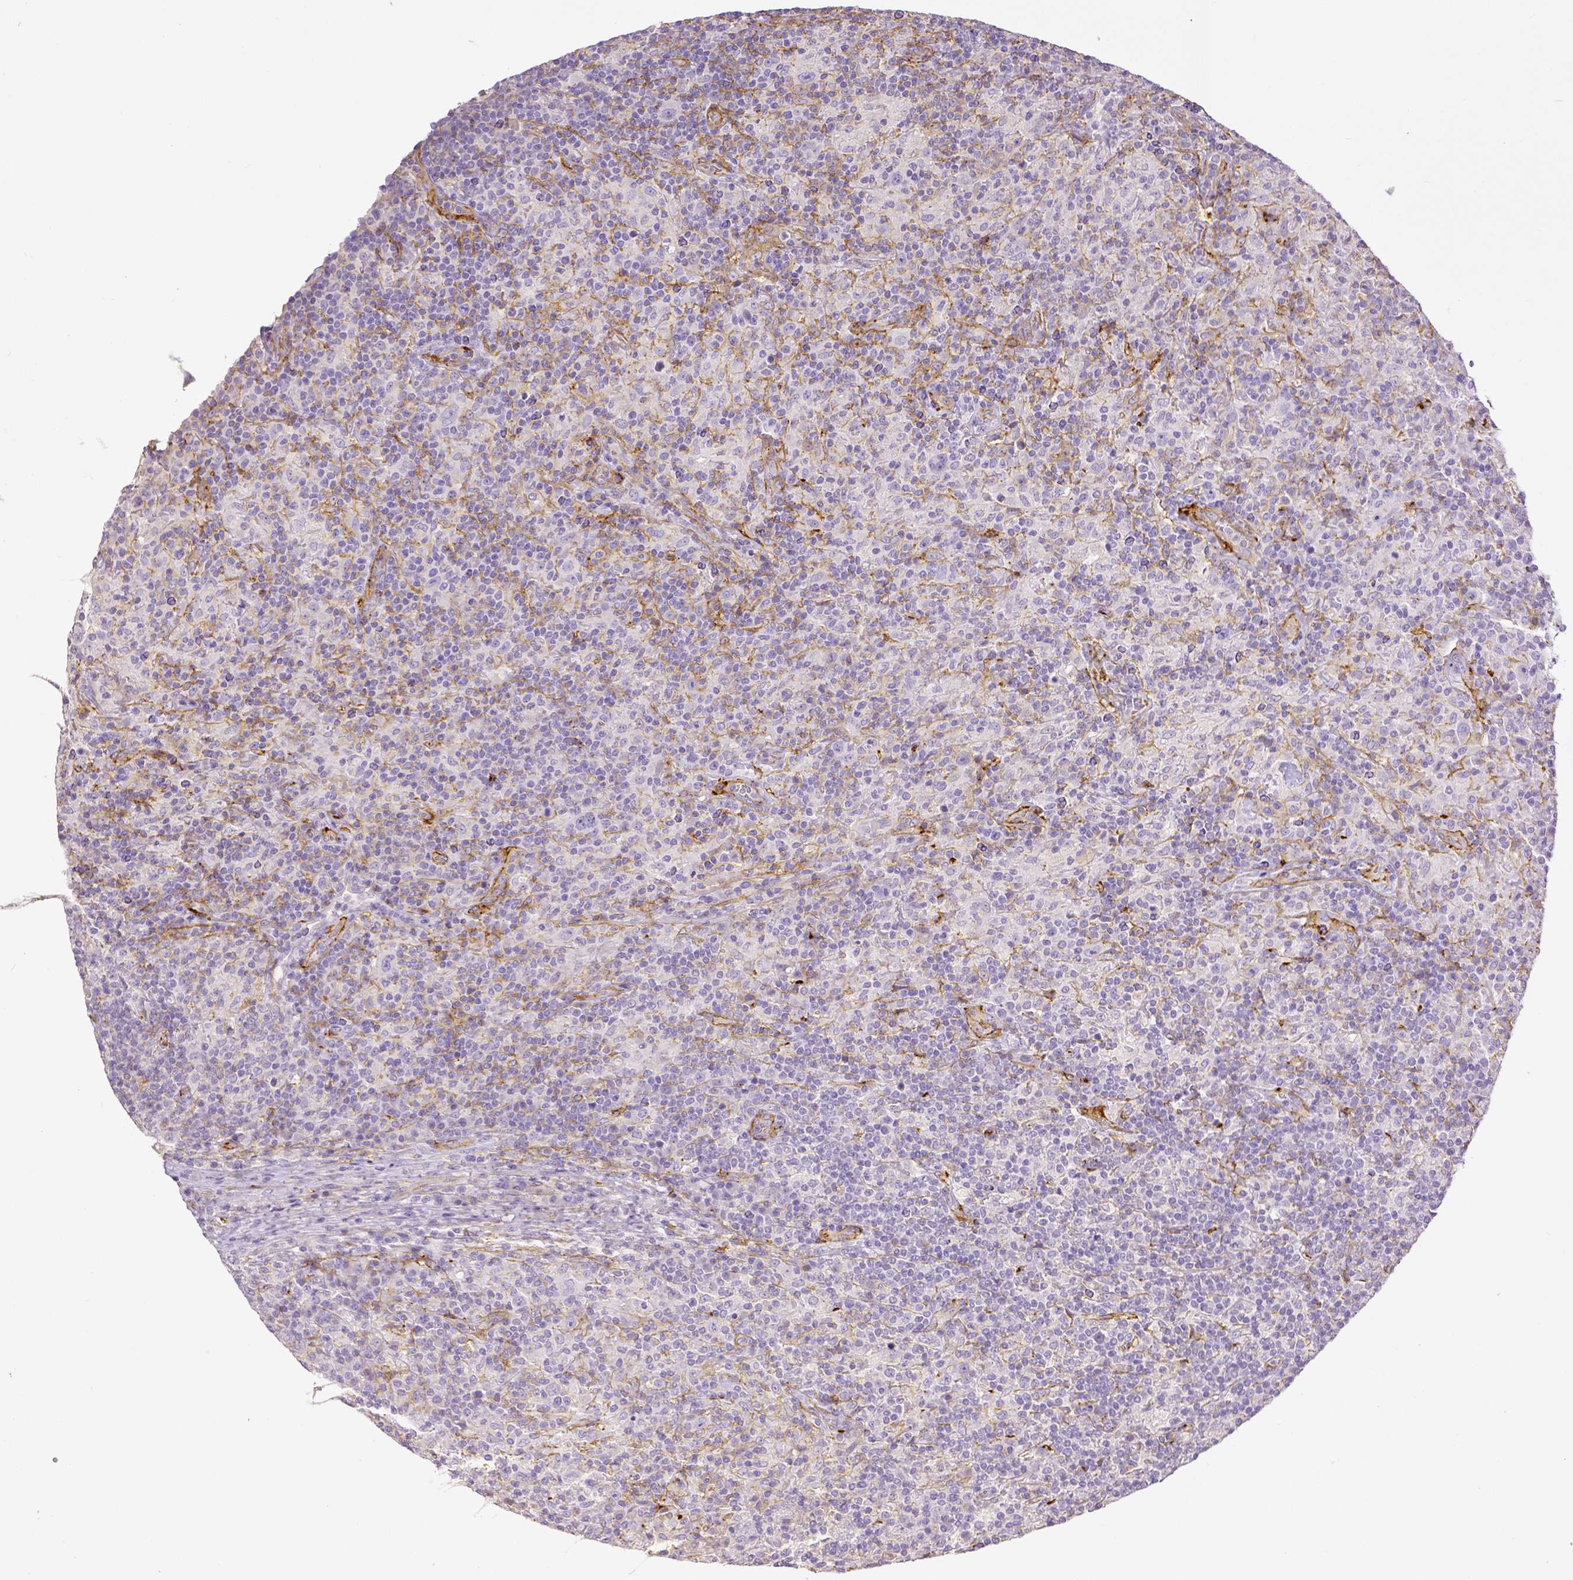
{"staining": {"intensity": "negative", "quantity": "none", "location": "none"}, "tissue": "lymphoma", "cell_type": "Tumor cells", "image_type": "cancer", "snomed": [{"axis": "morphology", "description": "Hodgkin's disease, NOS"}, {"axis": "topography", "description": "Lymph node"}], "caption": "Lymphoma was stained to show a protein in brown. There is no significant expression in tumor cells. (DAB (3,3'-diaminobenzidine) immunohistochemistry, high magnification).", "gene": "THY1", "patient": {"sex": "male", "age": 70}}